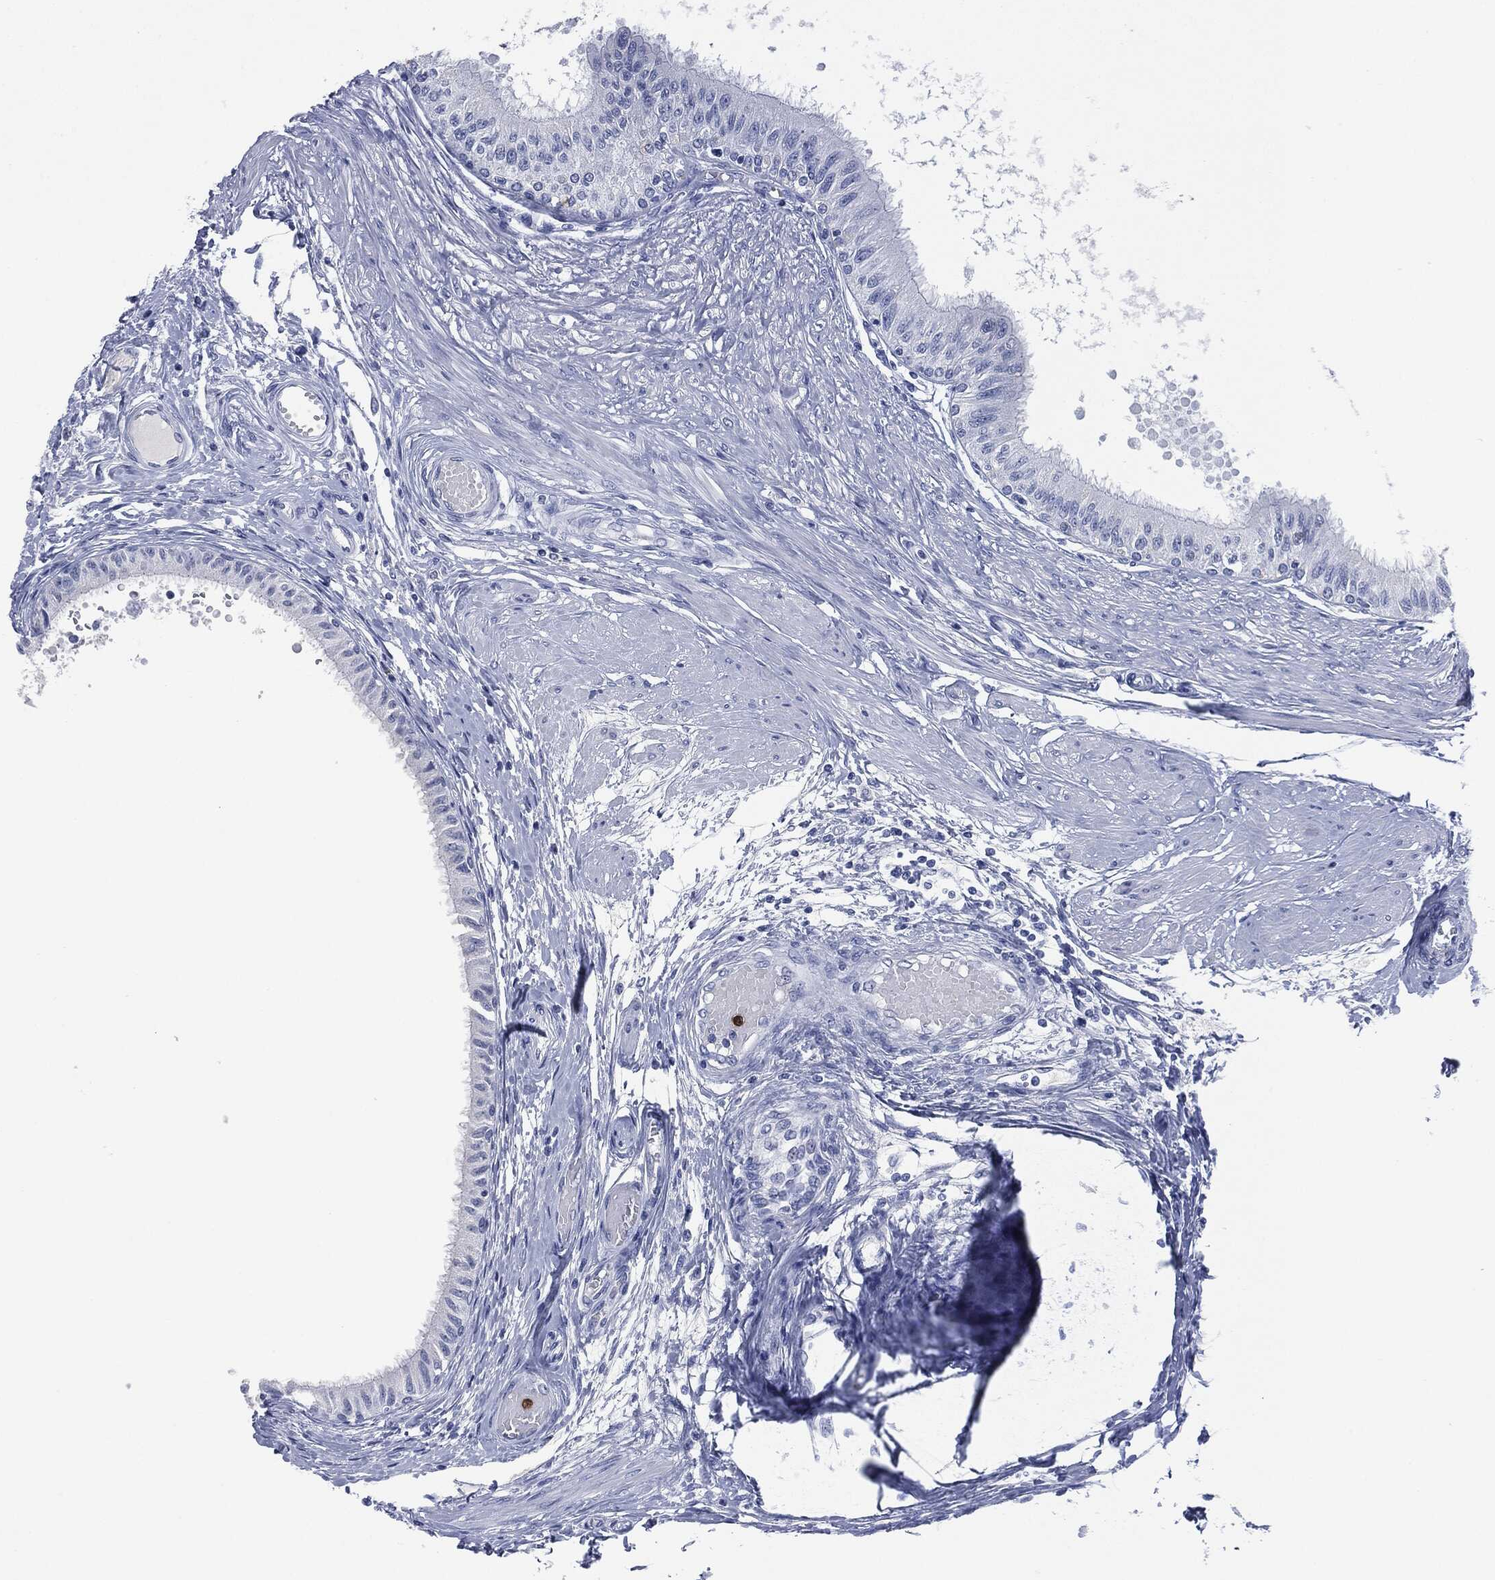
{"staining": {"intensity": "negative", "quantity": "none", "location": "none"}, "tissue": "epididymis", "cell_type": "Glandular cells", "image_type": "normal", "snomed": [{"axis": "morphology", "description": "Normal tissue, NOS"}, {"axis": "morphology", "description": "Seminoma, NOS"}, {"axis": "topography", "description": "Testis"}, {"axis": "topography", "description": "Epididymis"}], "caption": "This is an IHC micrograph of unremarkable epididymis. There is no positivity in glandular cells.", "gene": "CEACAM8", "patient": {"sex": "male", "age": 61}}